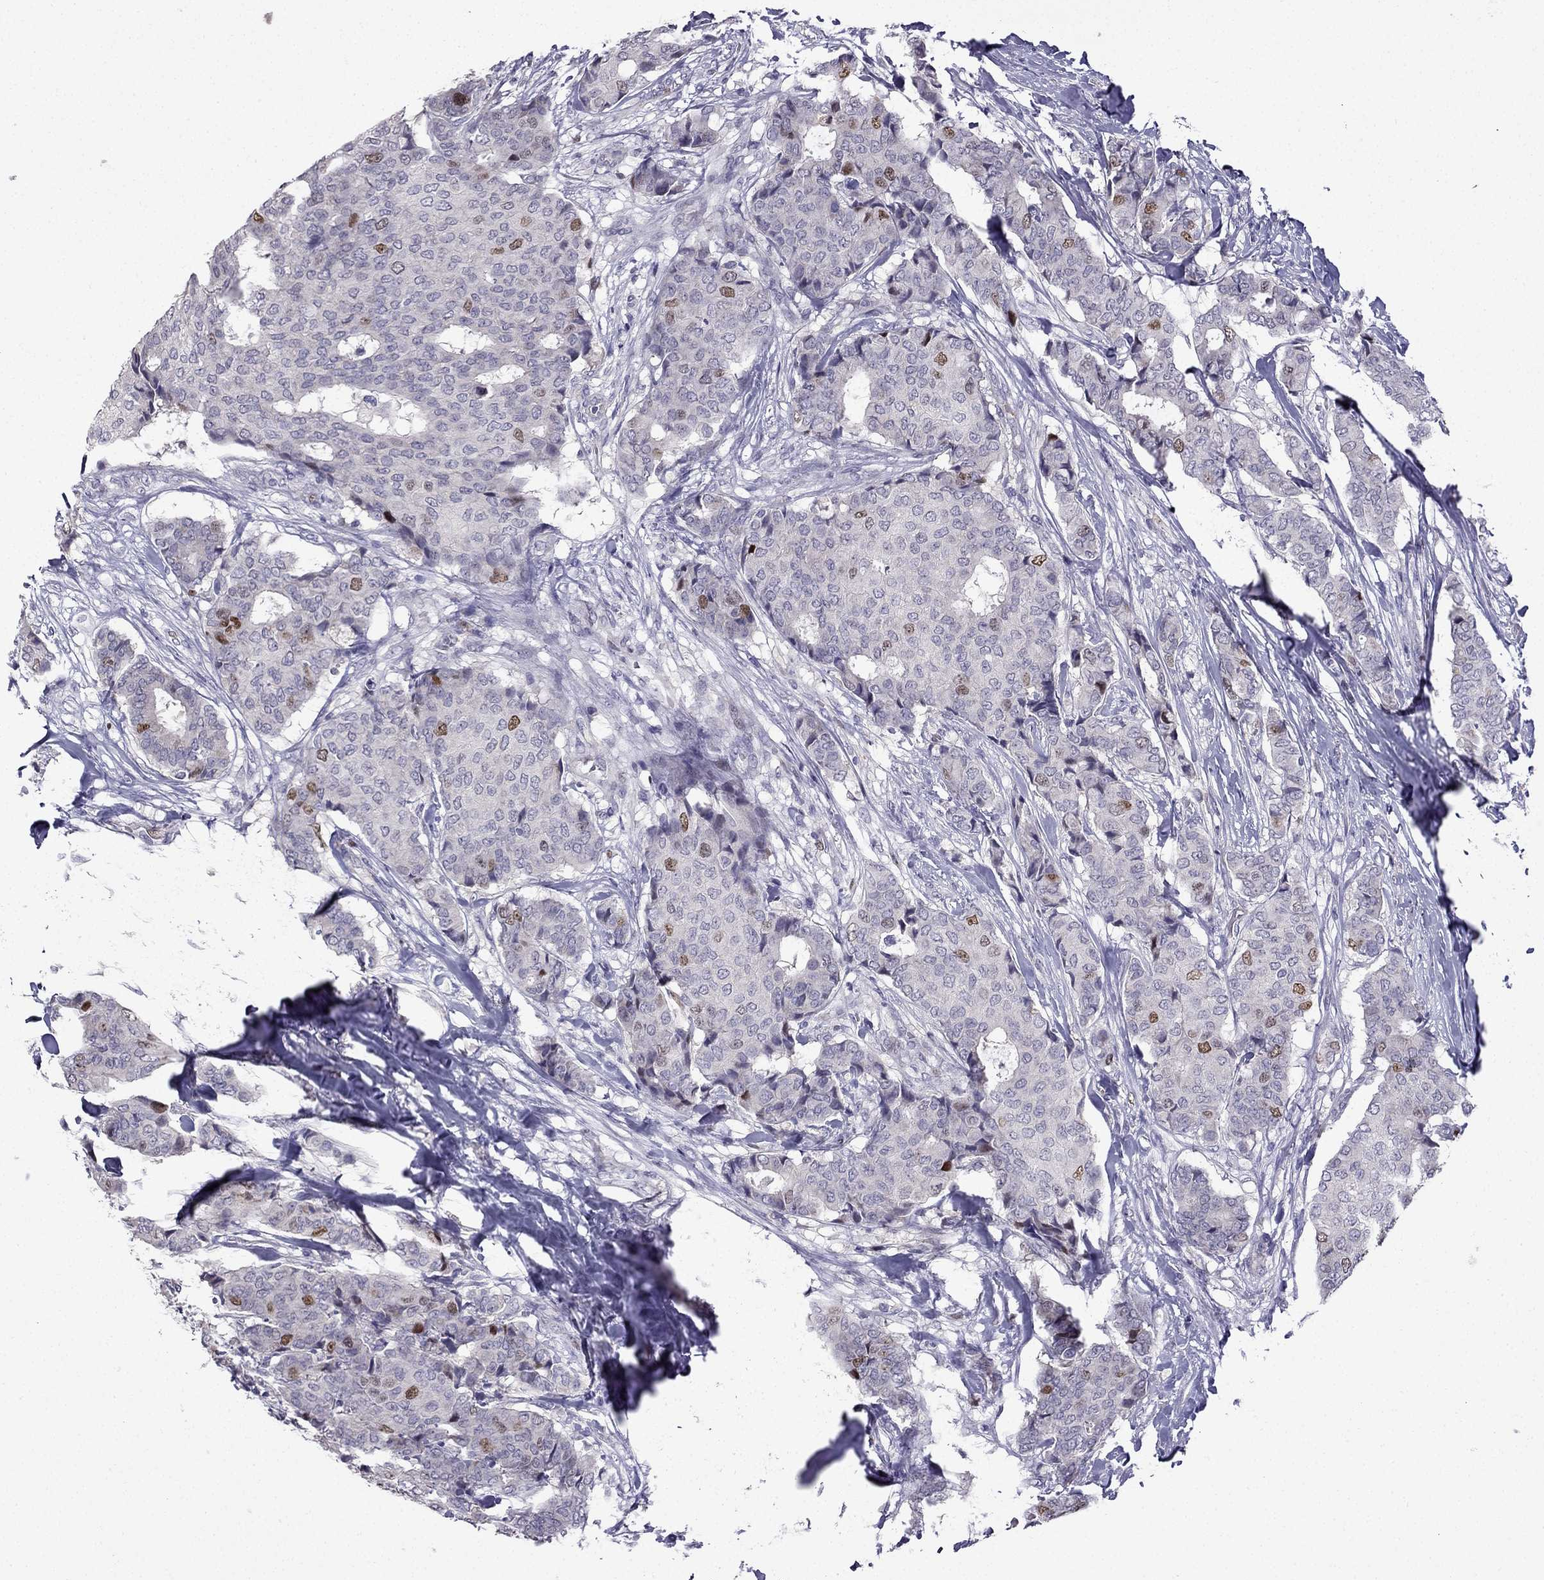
{"staining": {"intensity": "moderate", "quantity": "<25%", "location": "nuclear"}, "tissue": "breast cancer", "cell_type": "Tumor cells", "image_type": "cancer", "snomed": [{"axis": "morphology", "description": "Duct carcinoma"}, {"axis": "topography", "description": "Breast"}], "caption": "Breast invasive ductal carcinoma was stained to show a protein in brown. There is low levels of moderate nuclear staining in approximately <25% of tumor cells. Using DAB (brown) and hematoxylin (blue) stains, captured at high magnification using brightfield microscopy.", "gene": "UHRF1", "patient": {"sex": "female", "age": 75}}